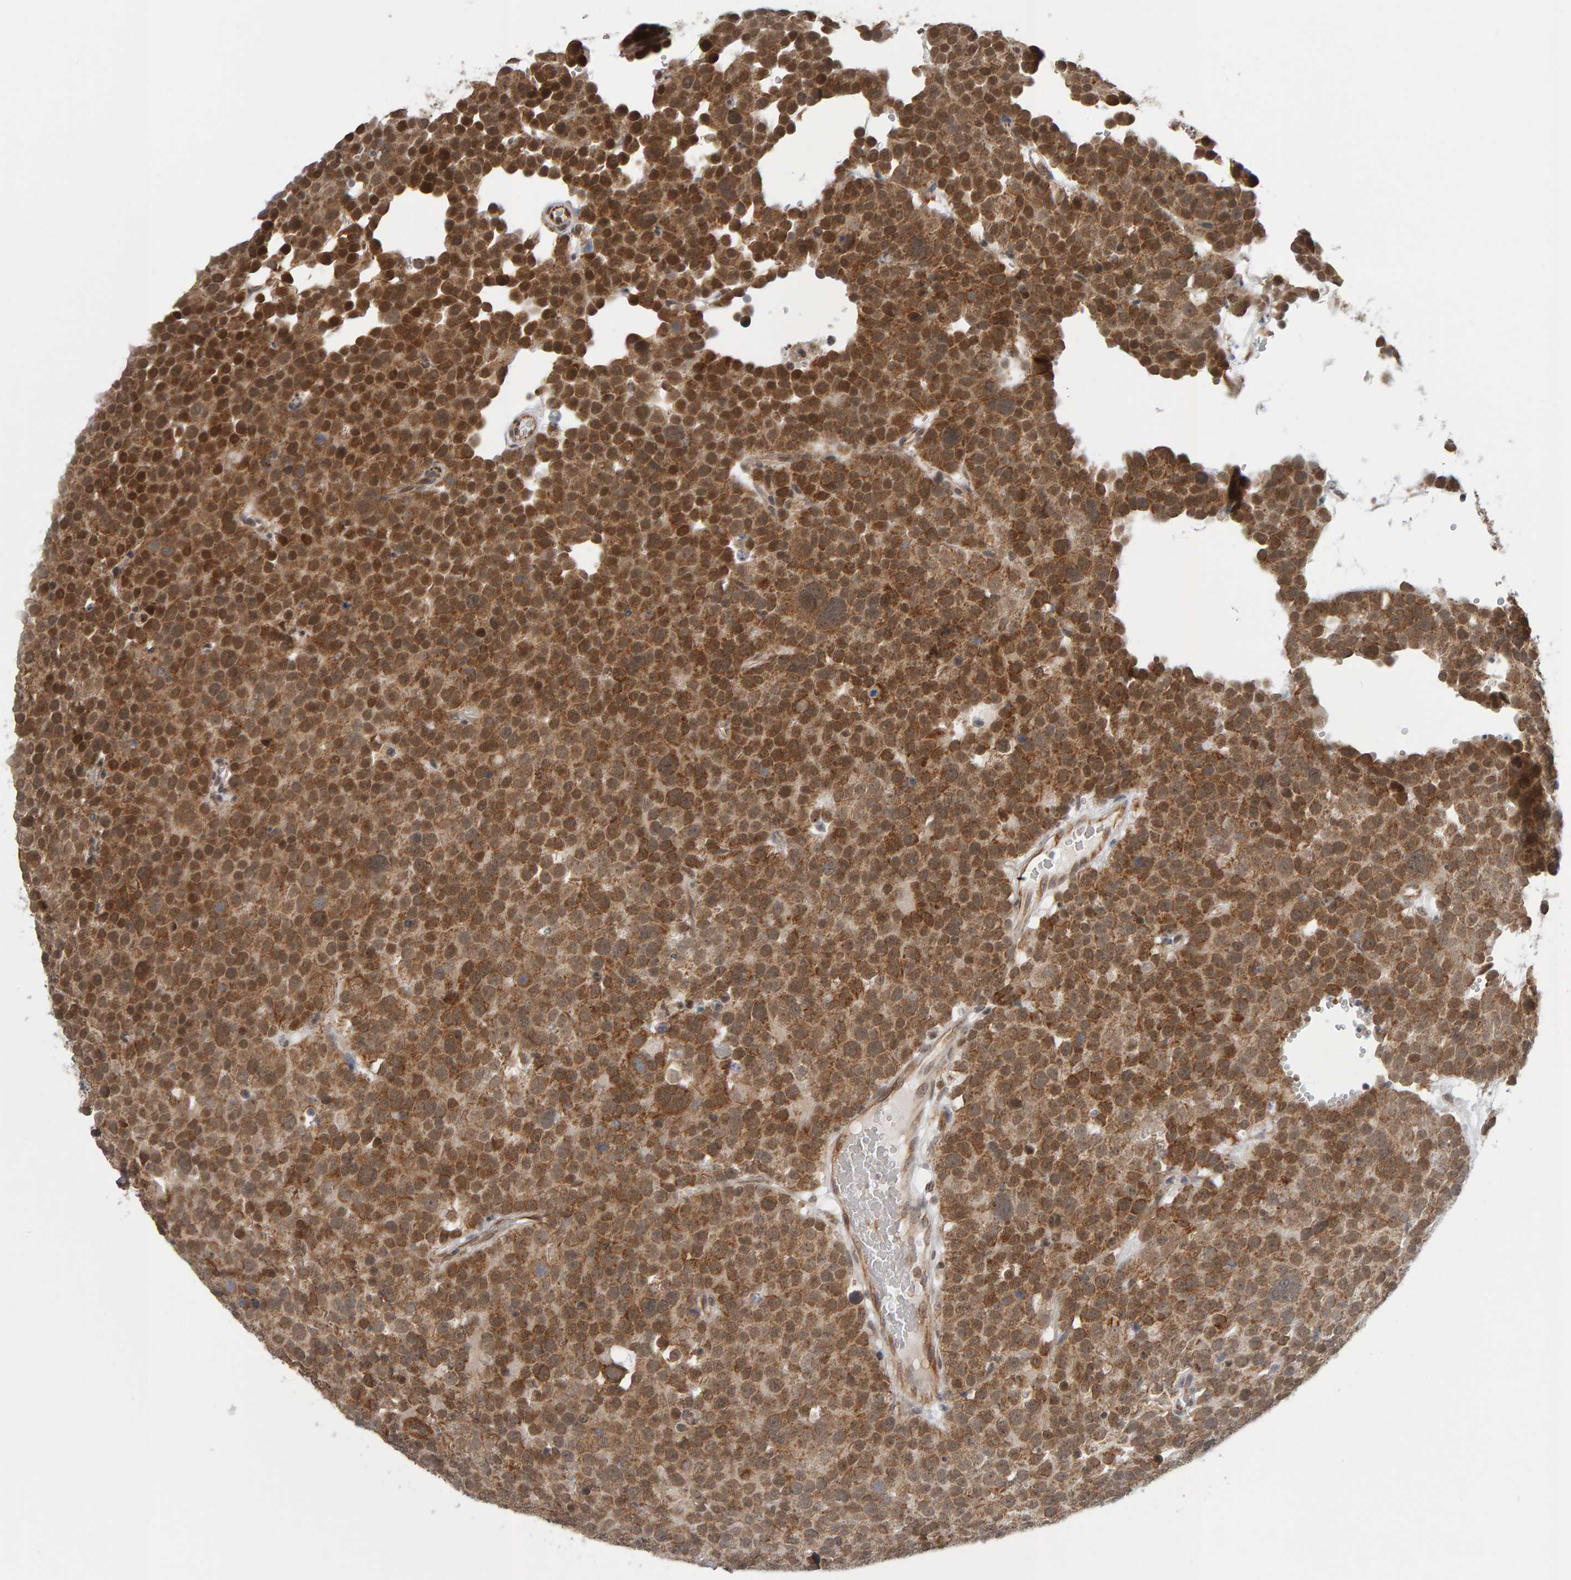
{"staining": {"intensity": "moderate", "quantity": ">75%", "location": "cytoplasmic/membranous,nuclear"}, "tissue": "testis cancer", "cell_type": "Tumor cells", "image_type": "cancer", "snomed": [{"axis": "morphology", "description": "Seminoma, NOS"}, {"axis": "topography", "description": "Testis"}], "caption": "This micrograph shows immunohistochemistry (IHC) staining of human seminoma (testis), with medium moderate cytoplasmic/membranous and nuclear expression in about >75% of tumor cells.", "gene": "DAP3", "patient": {"sex": "male", "age": 71}}